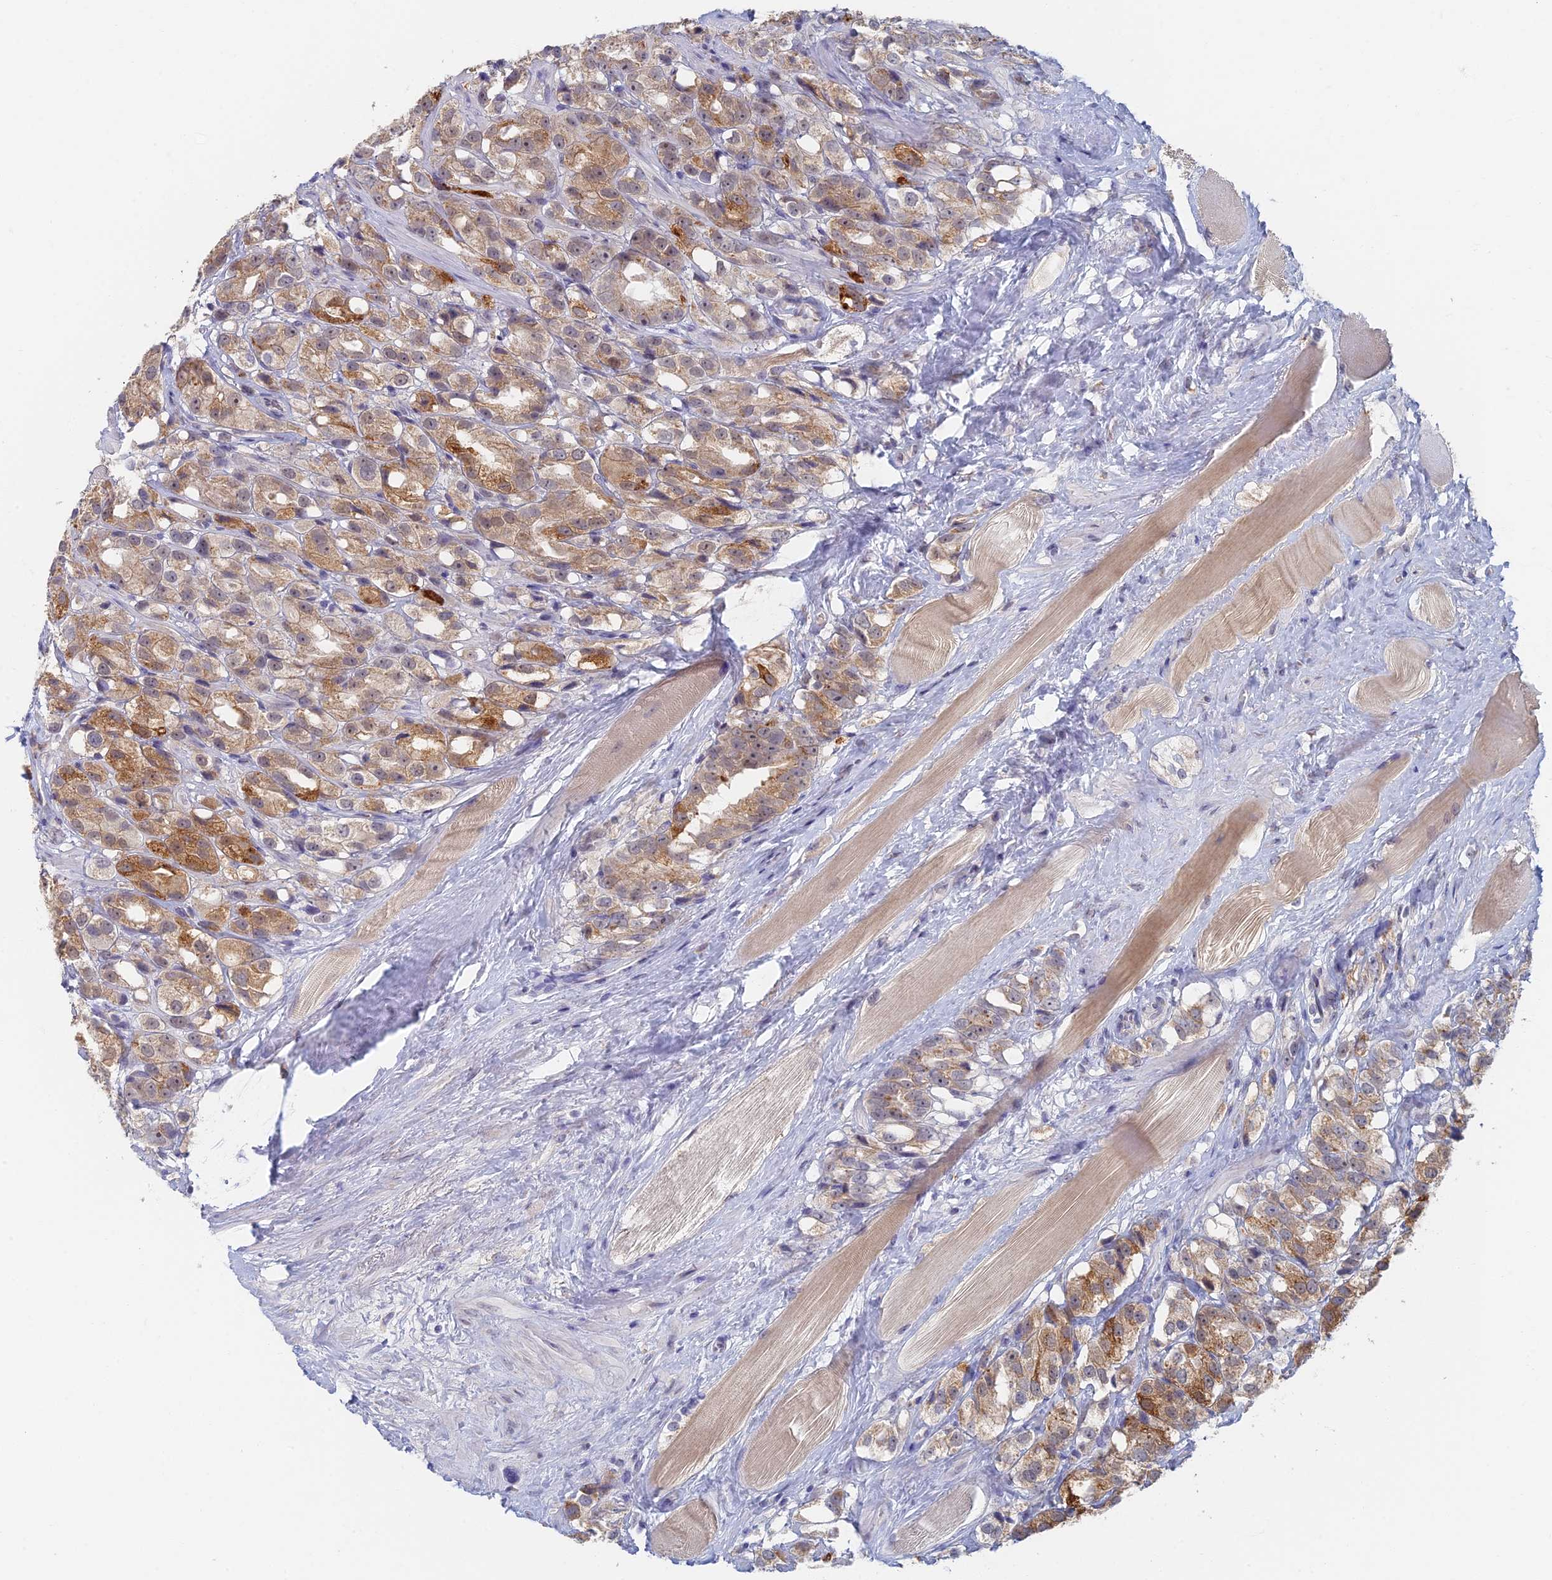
{"staining": {"intensity": "moderate", "quantity": ">75%", "location": "cytoplasmic/membranous"}, "tissue": "prostate cancer", "cell_type": "Tumor cells", "image_type": "cancer", "snomed": [{"axis": "morphology", "description": "Adenocarcinoma, NOS"}, {"axis": "topography", "description": "Prostate"}], "caption": "Prostate adenocarcinoma stained with a protein marker demonstrates moderate staining in tumor cells.", "gene": "GPATCH1", "patient": {"sex": "male", "age": 79}}